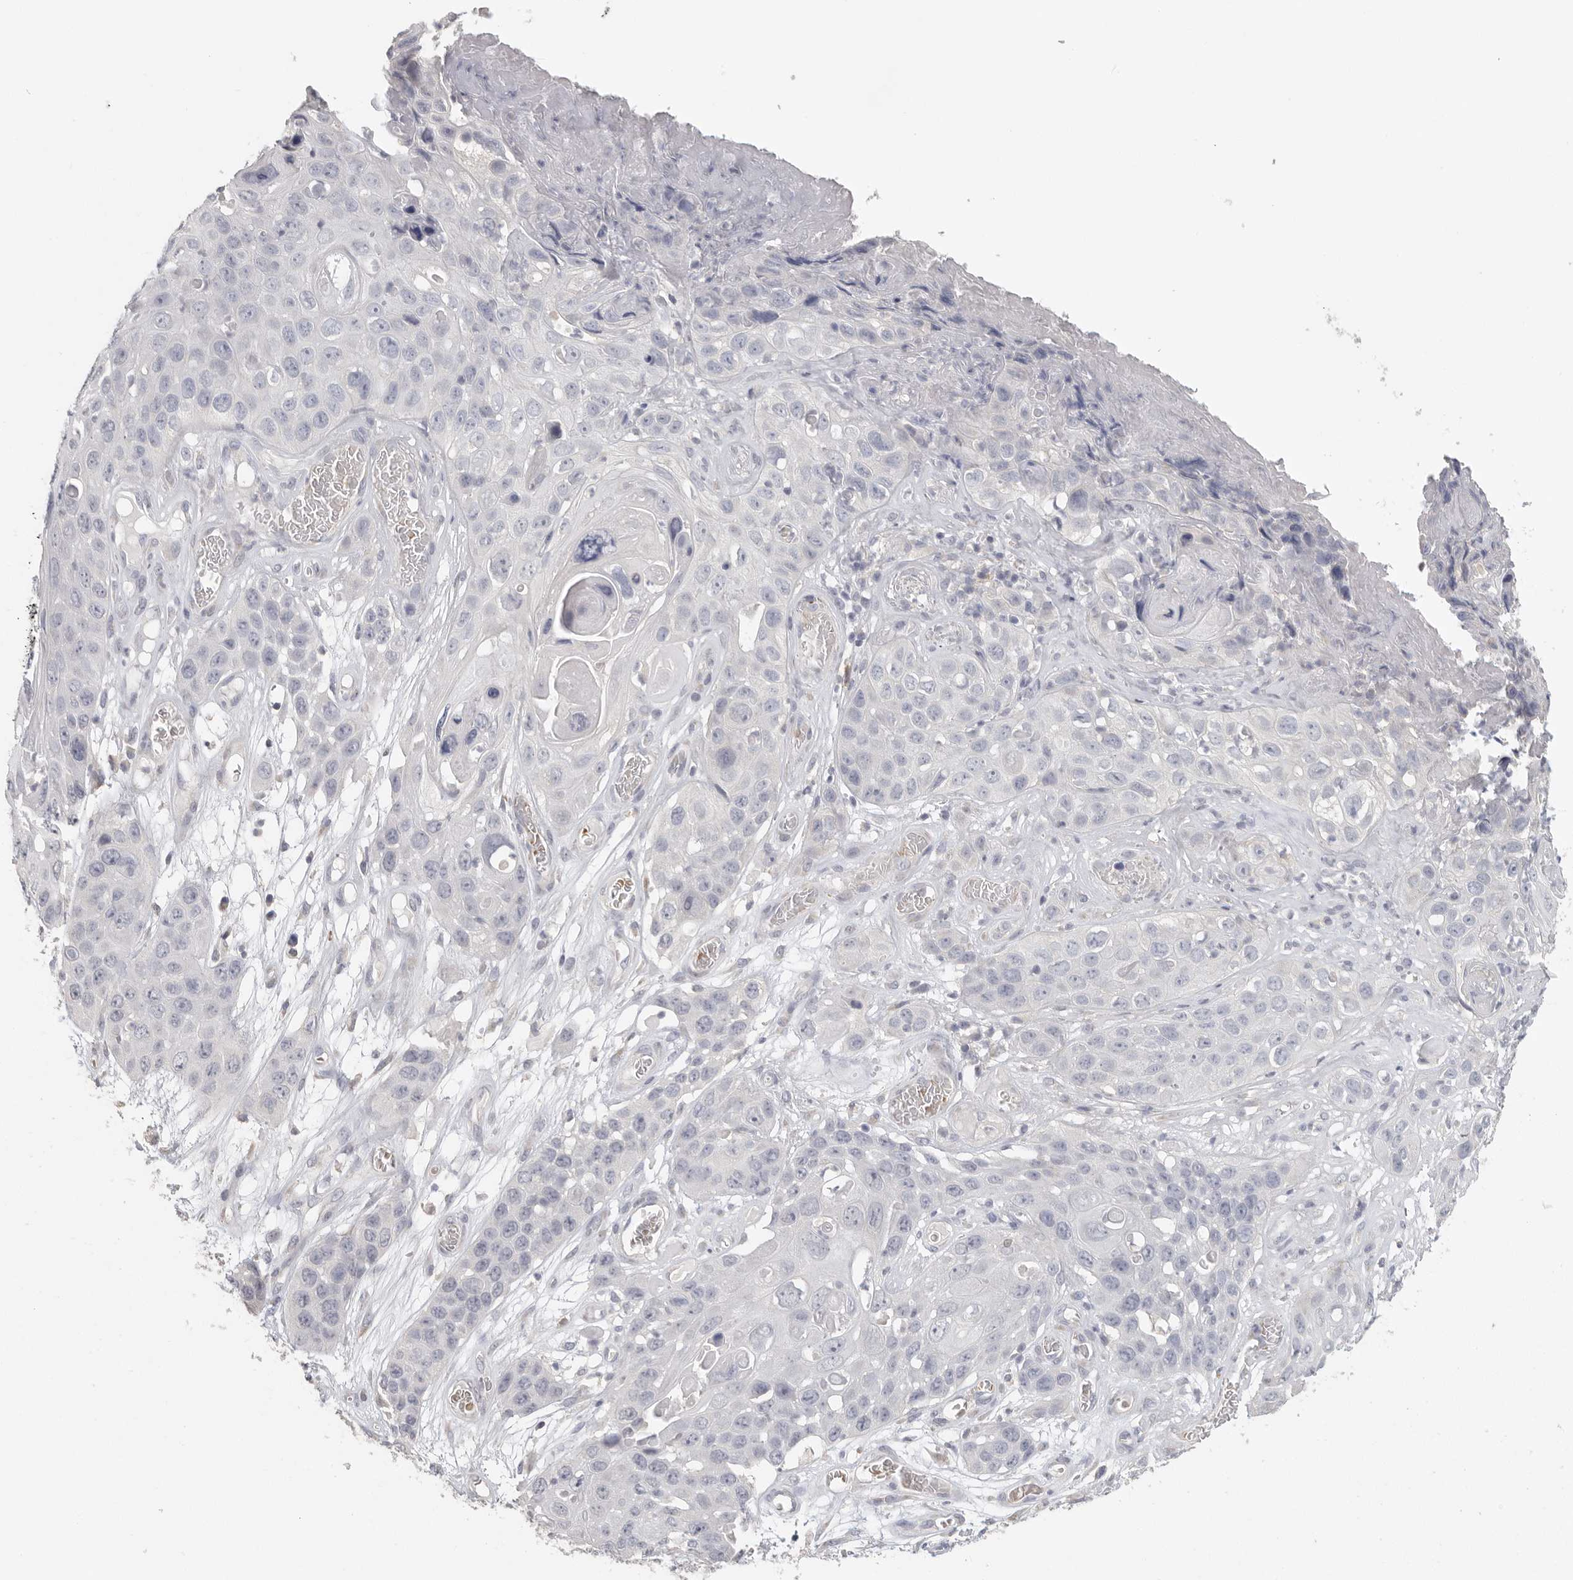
{"staining": {"intensity": "negative", "quantity": "none", "location": "none"}, "tissue": "skin cancer", "cell_type": "Tumor cells", "image_type": "cancer", "snomed": [{"axis": "morphology", "description": "Squamous cell carcinoma, NOS"}, {"axis": "topography", "description": "Skin"}], "caption": "Immunohistochemistry (IHC) of human skin squamous cell carcinoma demonstrates no positivity in tumor cells. The staining is performed using DAB brown chromogen with nuclei counter-stained in using hematoxylin.", "gene": "DNAJC11", "patient": {"sex": "male", "age": 55}}